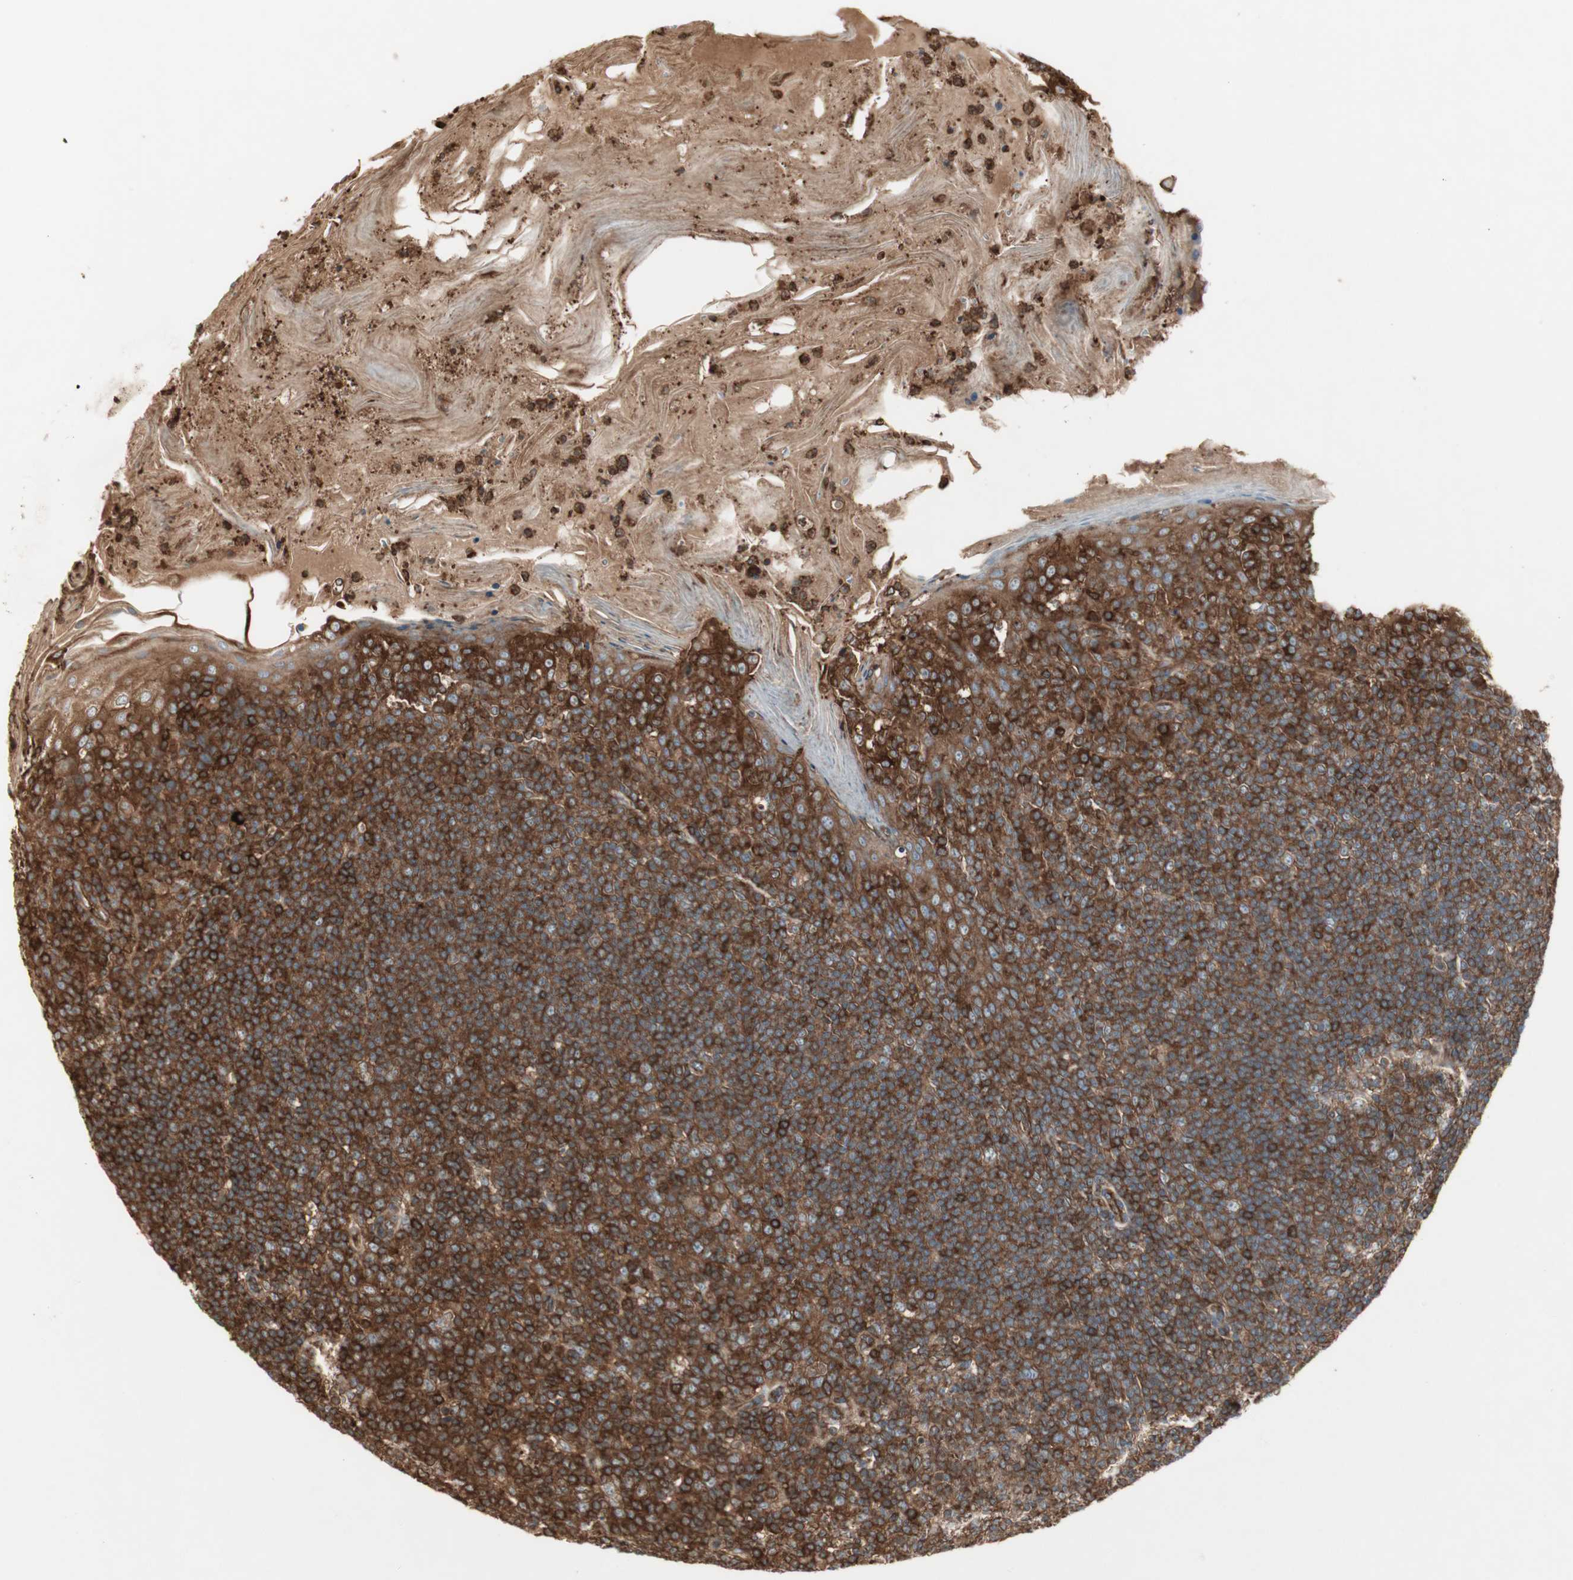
{"staining": {"intensity": "strong", "quantity": ">75%", "location": "cytoplasmic/membranous"}, "tissue": "tonsil", "cell_type": "Germinal center cells", "image_type": "normal", "snomed": [{"axis": "morphology", "description": "Normal tissue, NOS"}, {"axis": "topography", "description": "Tonsil"}], "caption": "Immunohistochemistry (IHC) of unremarkable human tonsil shows high levels of strong cytoplasmic/membranous staining in approximately >75% of germinal center cells. (brown staining indicates protein expression, while blue staining denotes nuclei).", "gene": "TCP11L1", "patient": {"sex": "male", "age": 31}}